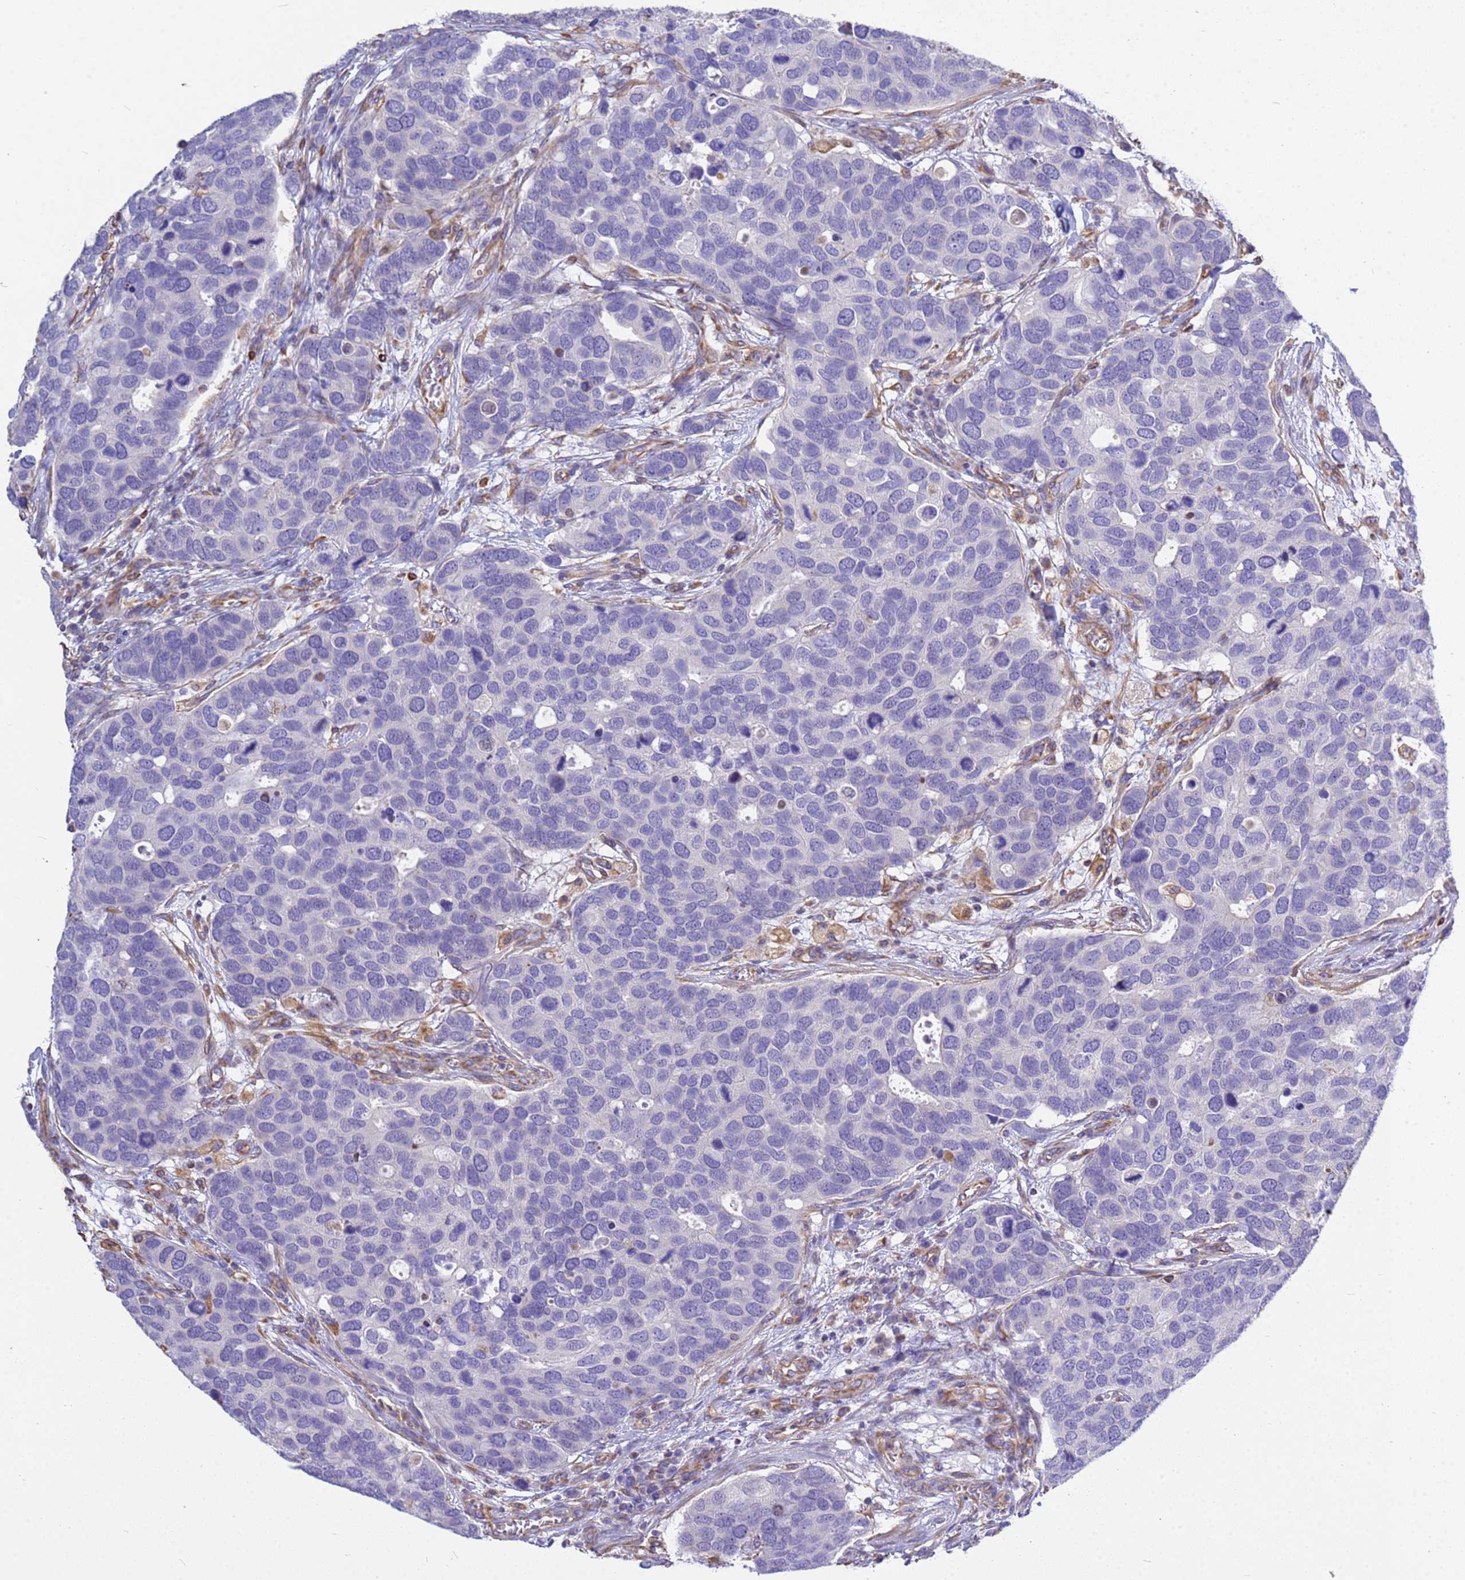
{"staining": {"intensity": "negative", "quantity": "none", "location": "none"}, "tissue": "breast cancer", "cell_type": "Tumor cells", "image_type": "cancer", "snomed": [{"axis": "morphology", "description": "Duct carcinoma"}, {"axis": "topography", "description": "Breast"}], "caption": "Image shows no significant protein staining in tumor cells of intraductal carcinoma (breast).", "gene": "TCEAL3", "patient": {"sex": "female", "age": 83}}